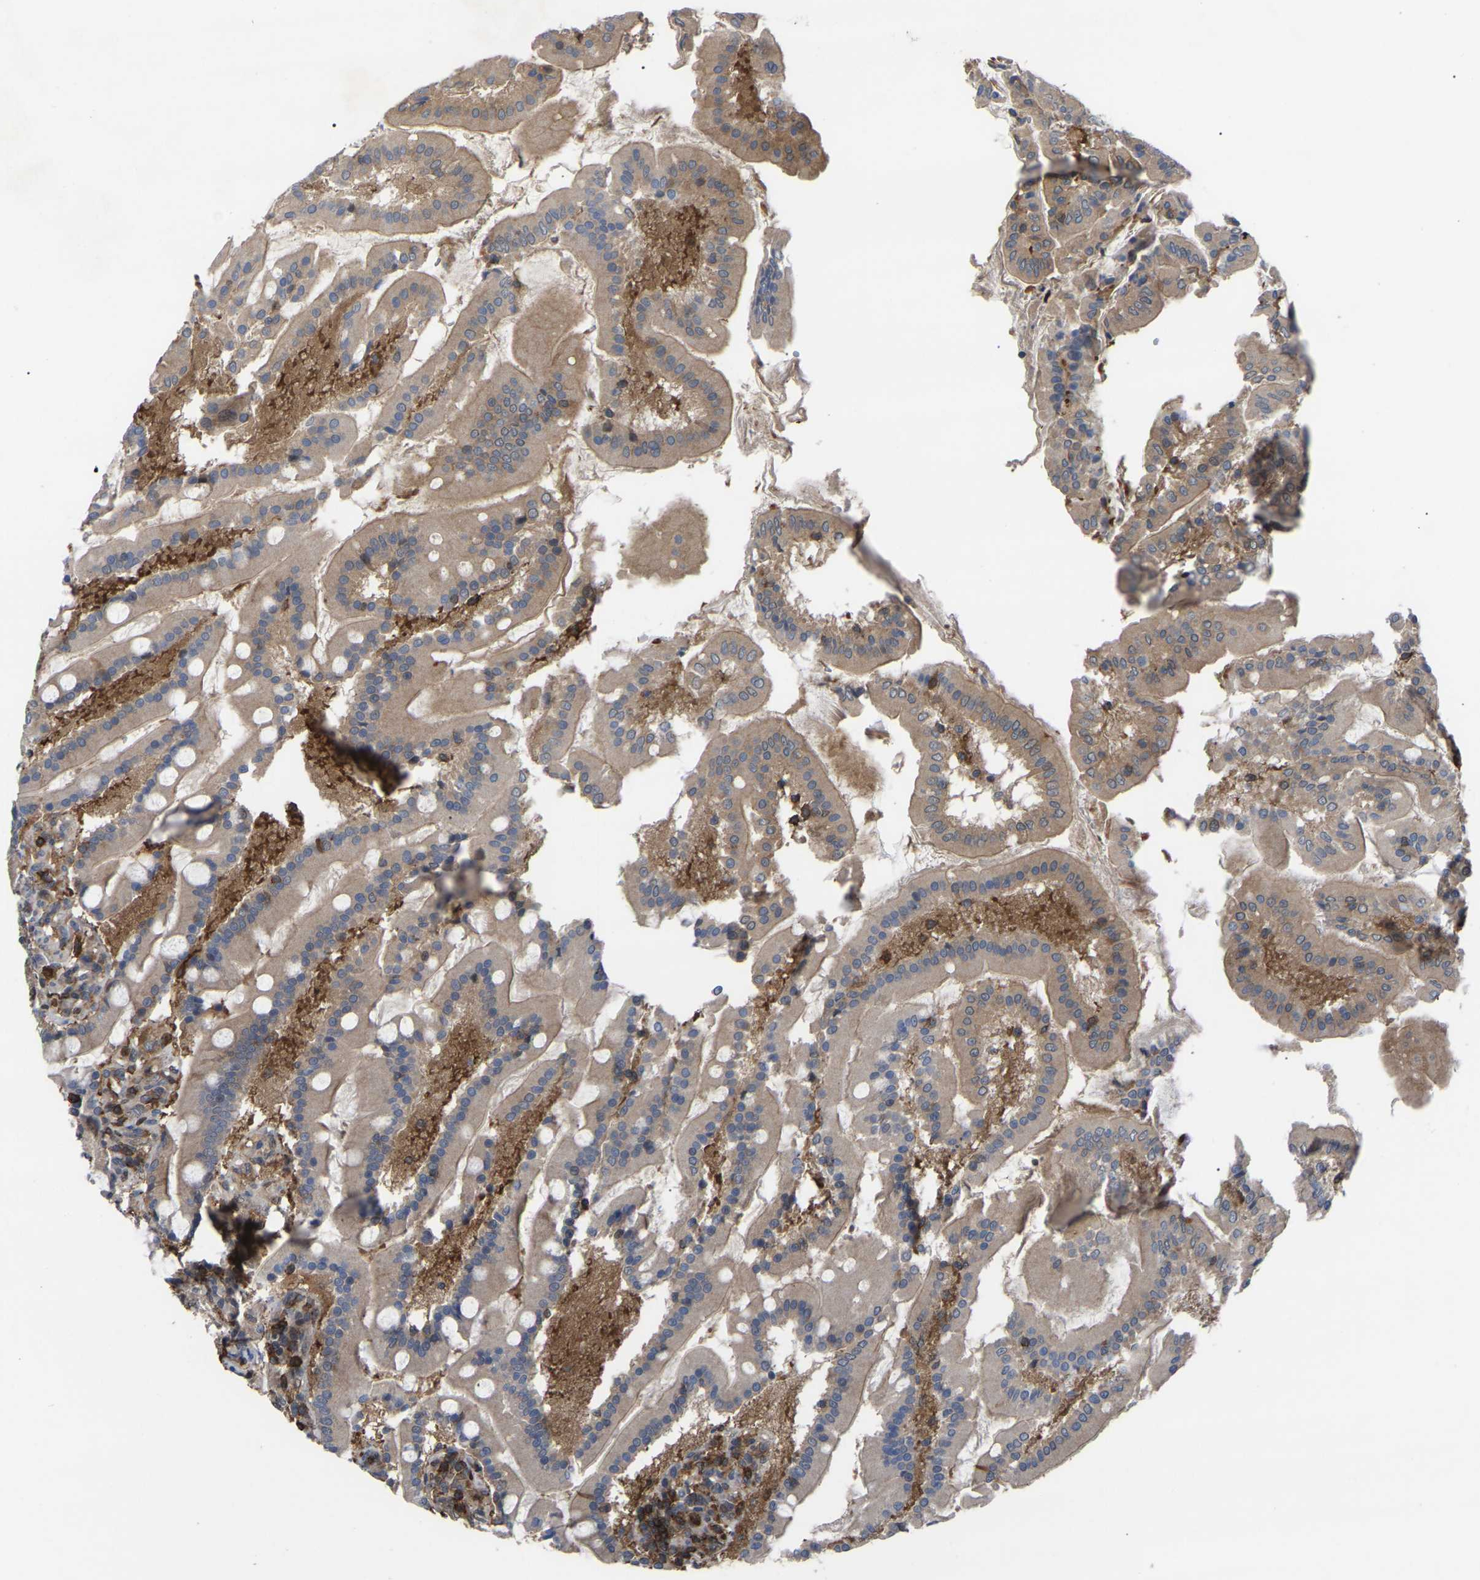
{"staining": {"intensity": "moderate", "quantity": ">75%", "location": "cytoplasmic/membranous"}, "tissue": "duodenum", "cell_type": "Glandular cells", "image_type": "normal", "snomed": [{"axis": "morphology", "description": "Normal tissue, NOS"}, {"axis": "topography", "description": "Duodenum"}], "caption": "Immunohistochemistry photomicrograph of unremarkable human duodenum stained for a protein (brown), which reveals medium levels of moderate cytoplasmic/membranous staining in about >75% of glandular cells.", "gene": "CIT", "patient": {"sex": "male", "age": 50}}